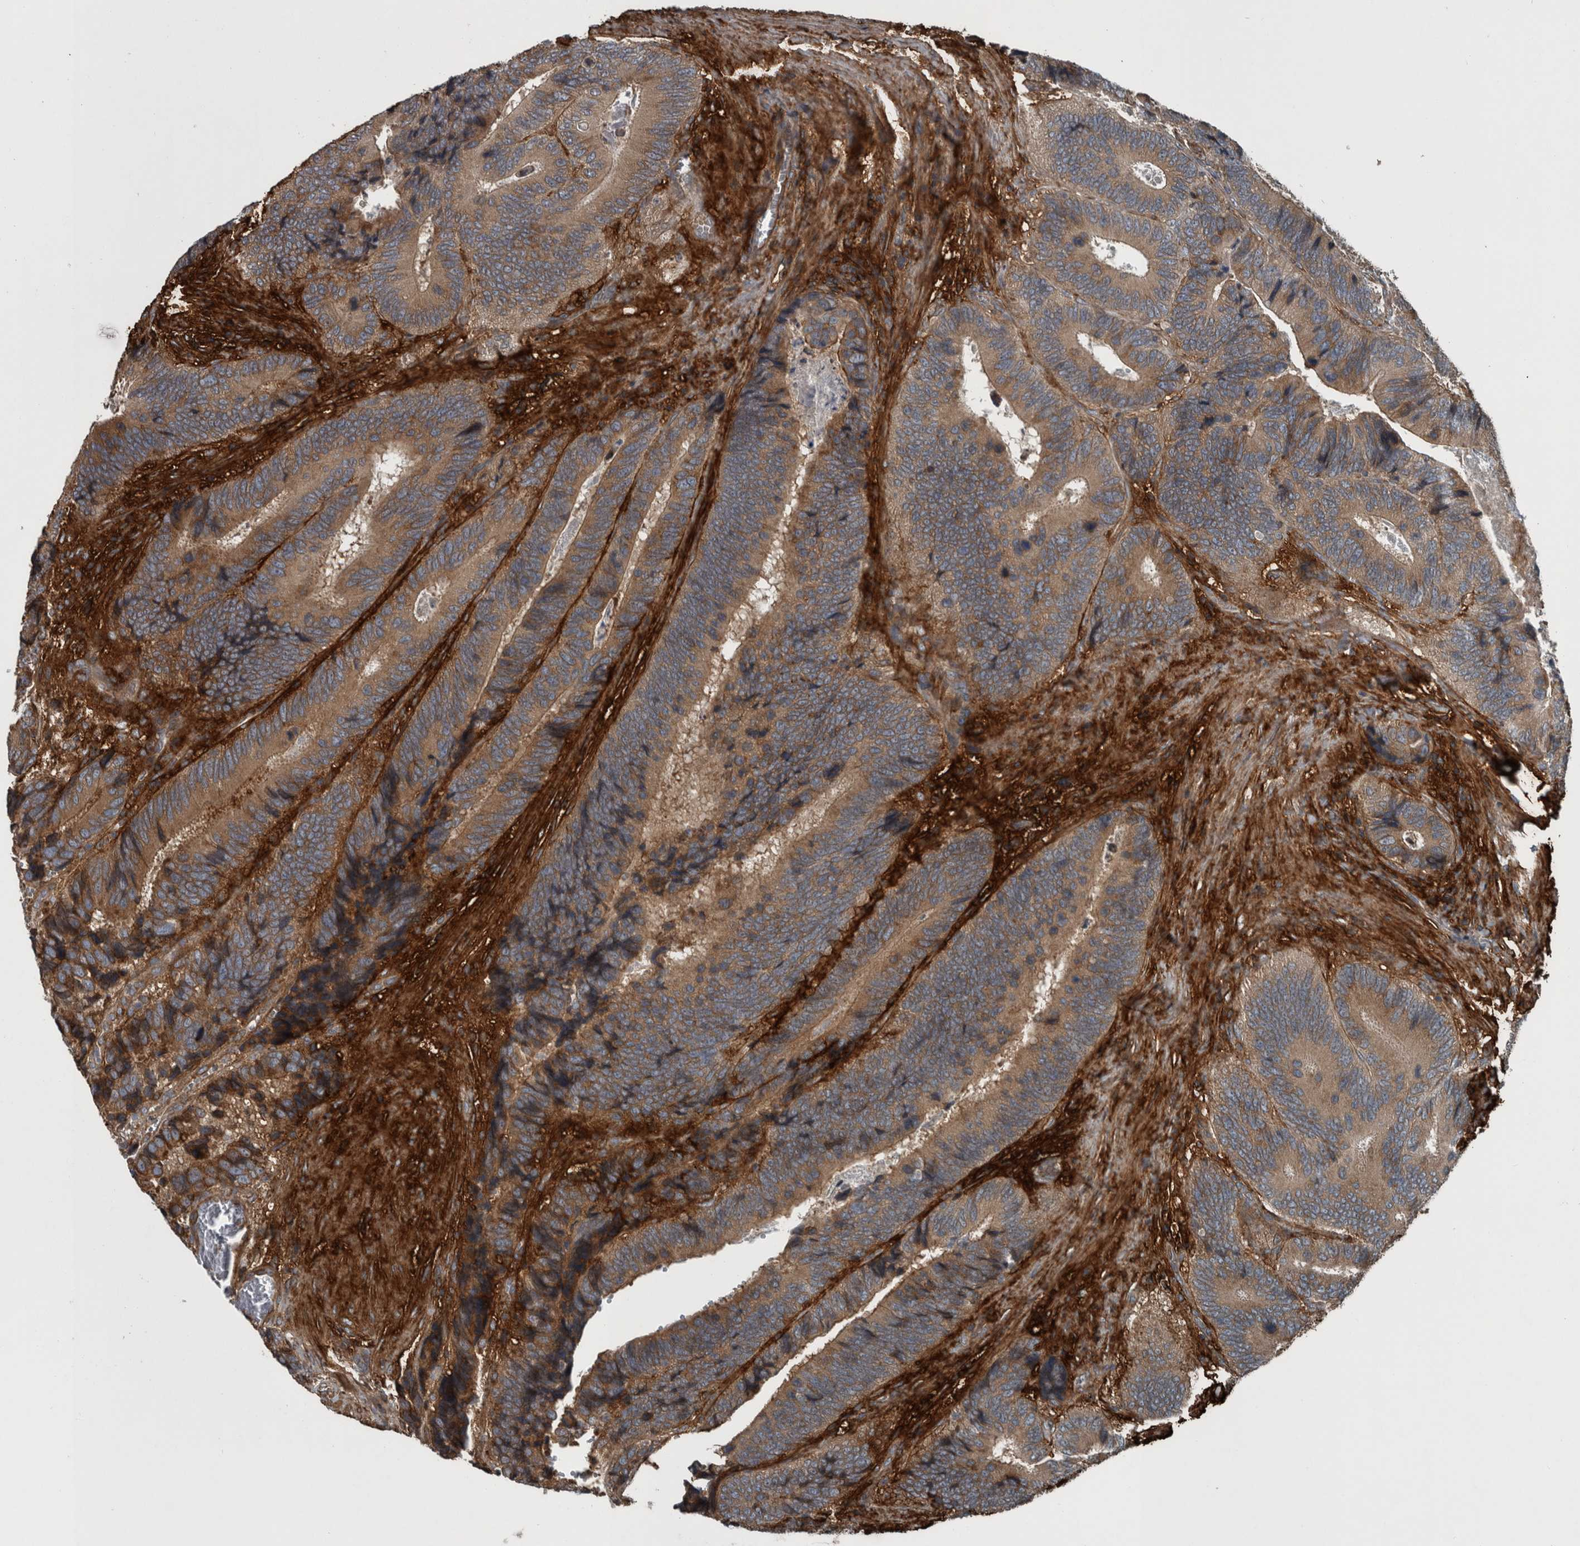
{"staining": {"intensity": "moderate", "quantity": ">75%", "location": "cytoplasmic/membranous"}, "tissue": "colorectal cancer", "cell_type": "Tumor cells", "image_type": "cancer", "snomed": [{"axis": "morphology", "description": "Inflammation, NOS"}, {"axis": "morphology", "description": "Adenocarcinoma, NOS"}, {"axis": "topography", "description": "Colon"}], "caption": "Immunohistochemistry (IHC) of colorectal cancer (adenocarcinoma) displays medium levels of moderate cytoplasmic/membranous positivity in approximately >75% of tumor cells.", "gene": "EXOC8", "patient": {"sex": "male", "age": 72}}